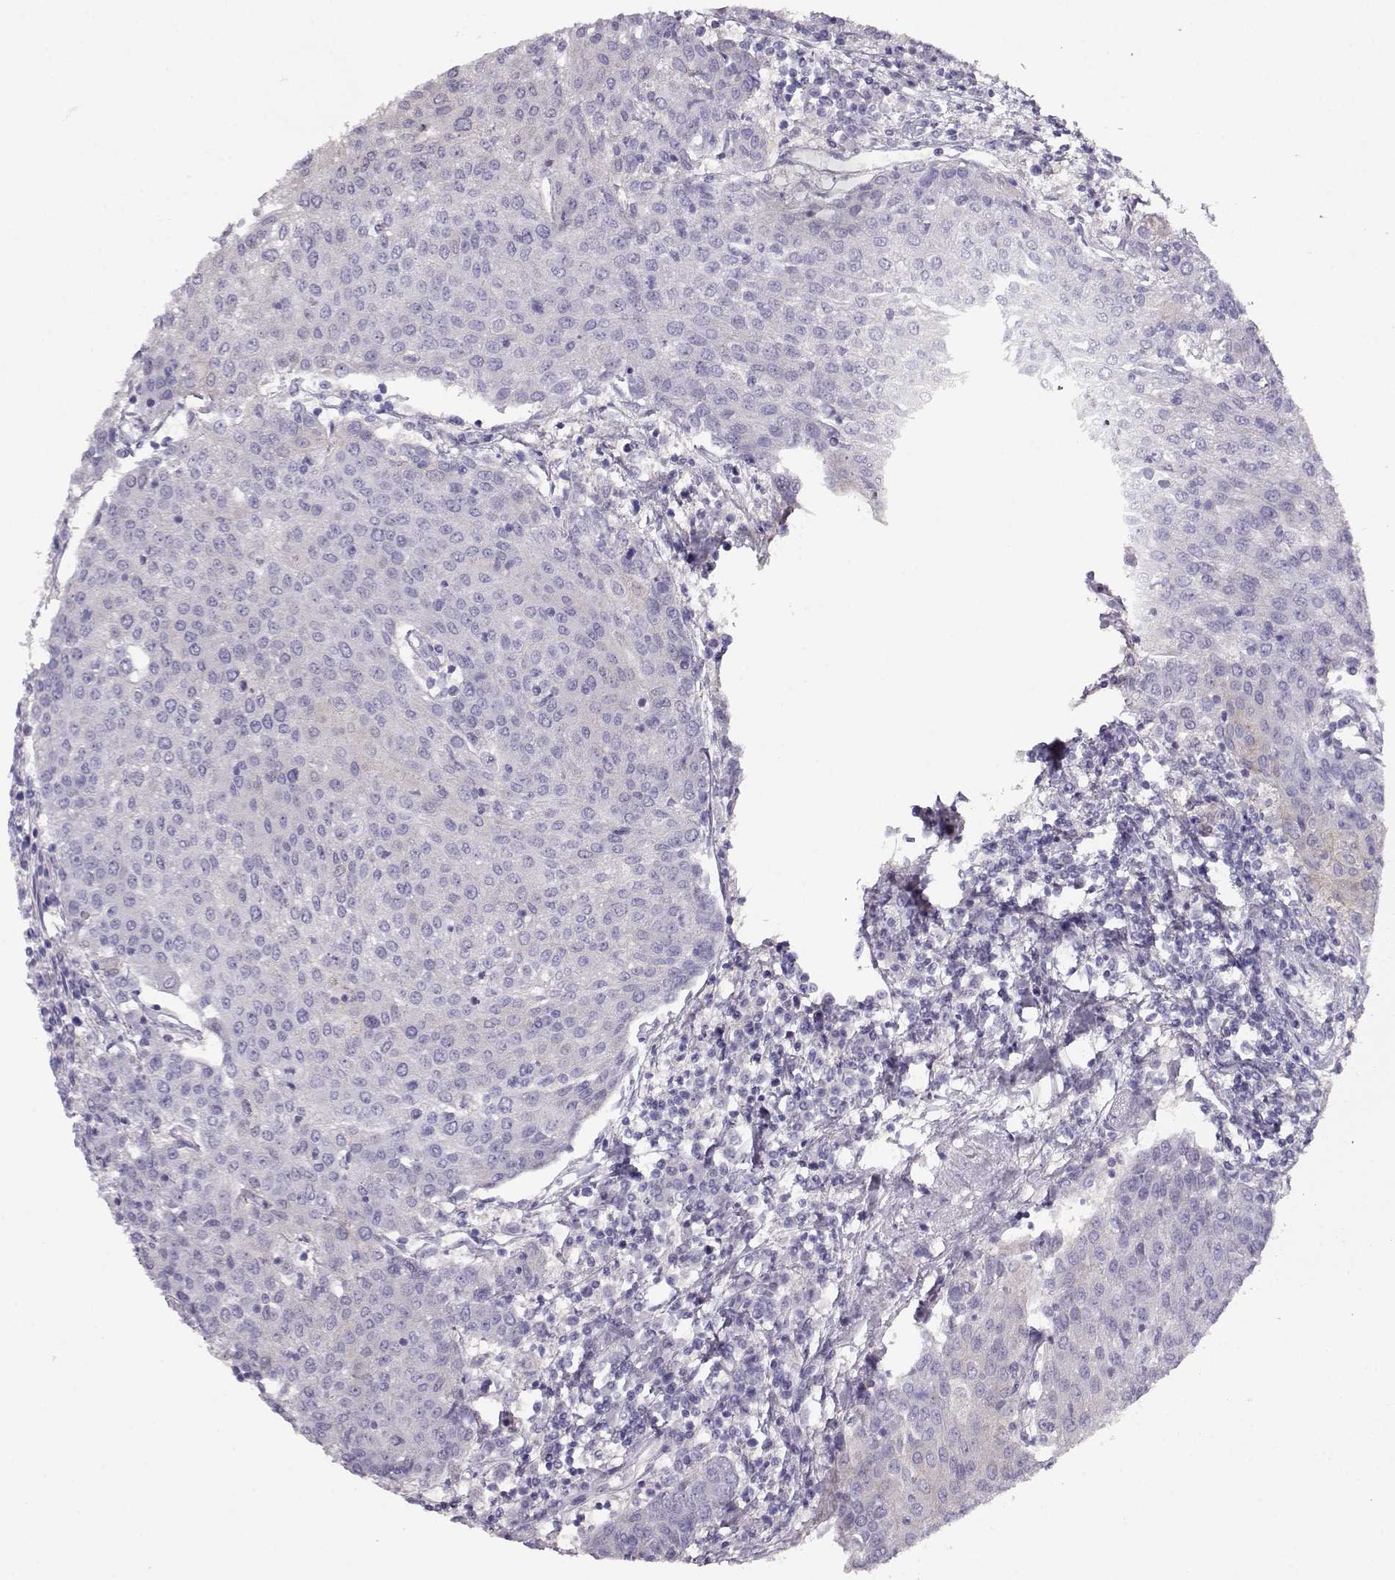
{"staining": {"intensity": "negative", "quantity": "none", "location": "none"}, "tissue": "urothelial cancer", "cell_type": "Tumor cells", "image_type": "cancer", "snomed": [{"axis": "morphology", "description": "Urothelial carcinoma, High grade"}, {"axis": "topography", "description": "Urinary bladder"}], "caption": "The IHC image has no significant positivity in tumor cells of urothelial carcinoma (high-grade) tissue.", "gene": "NDRG4", "patient": {"sex": "female", "age": 85}}